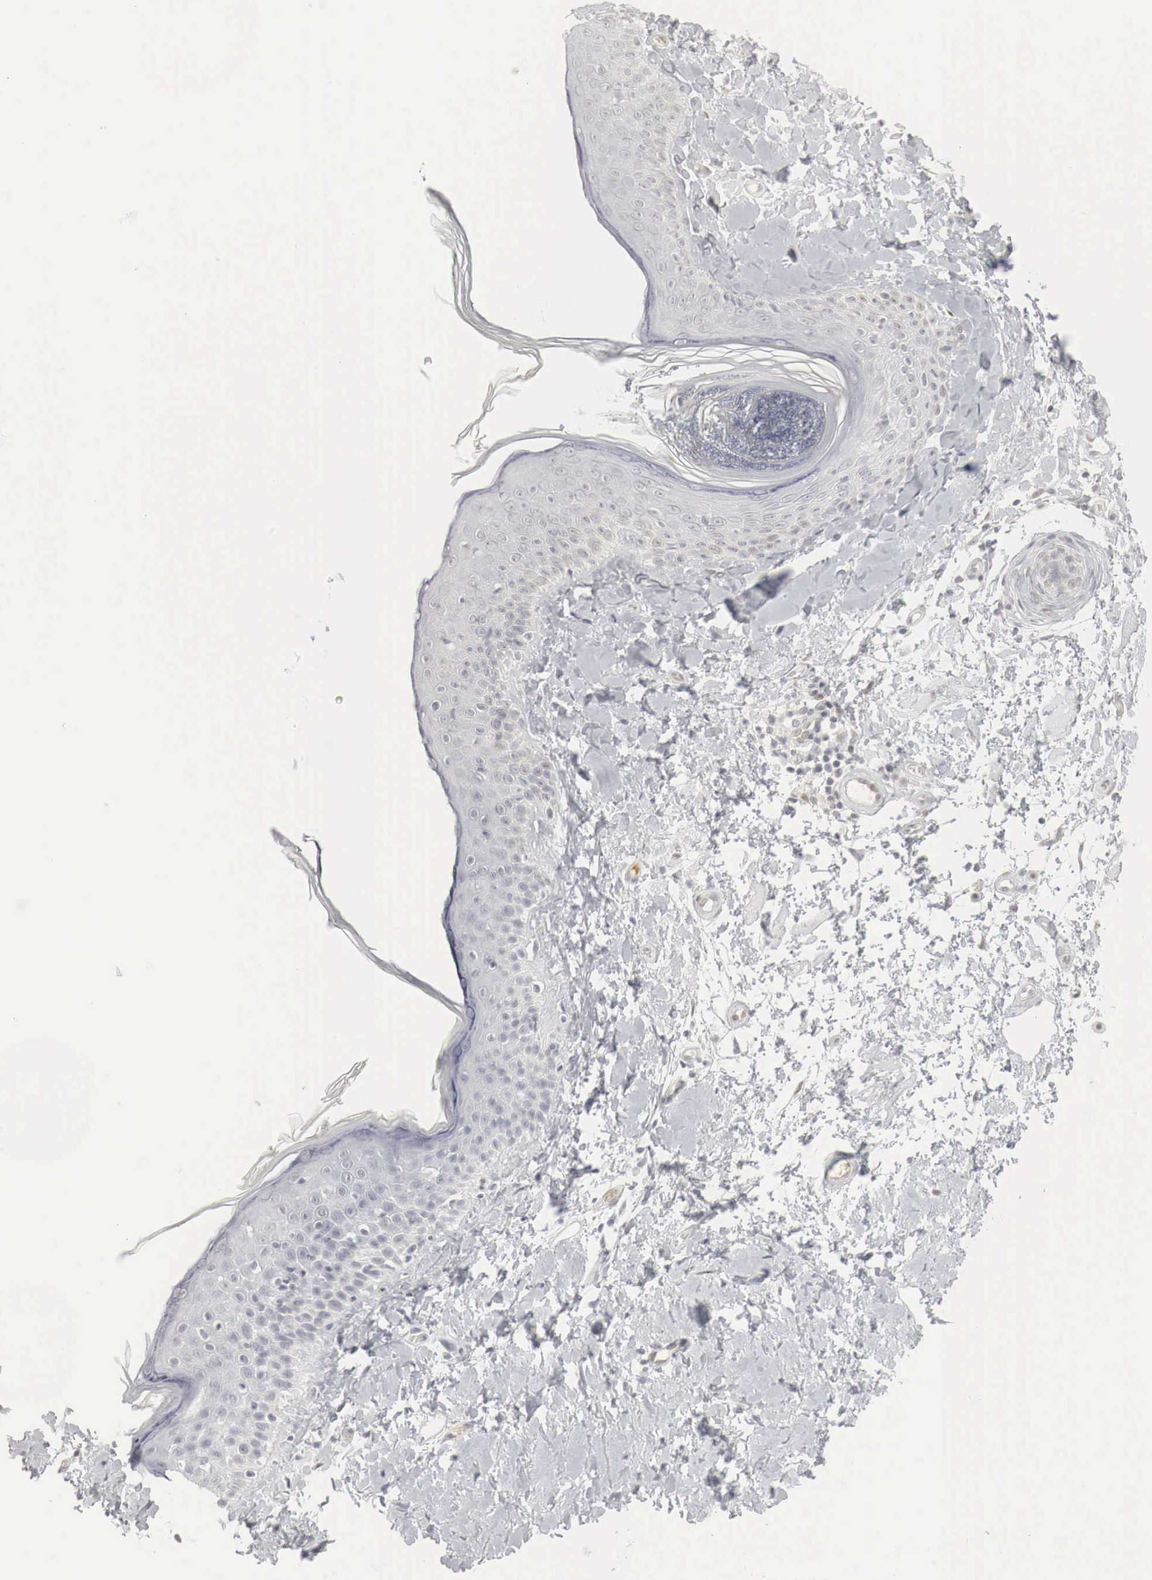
{"staining": {"intensity": "negative", "quantity": "none", "location": "none"}, "tissue": "skin", "cell_type": "Fibroblasts", "image_type": "normal", "snomed": [{"axis": "morphology", "description": "Normal tissue, NOS"}, {"axis": "topography", "description": "Skin"}], "caption": "DAB immunohistochemical staining of normal skin reveals no significant positivity in fibroblasts. (Immunohistochemistry (ihc), brightfield microscopy, high magnification).", "gene": "MYC", "patient": {"sex": "male", "age": 86}}